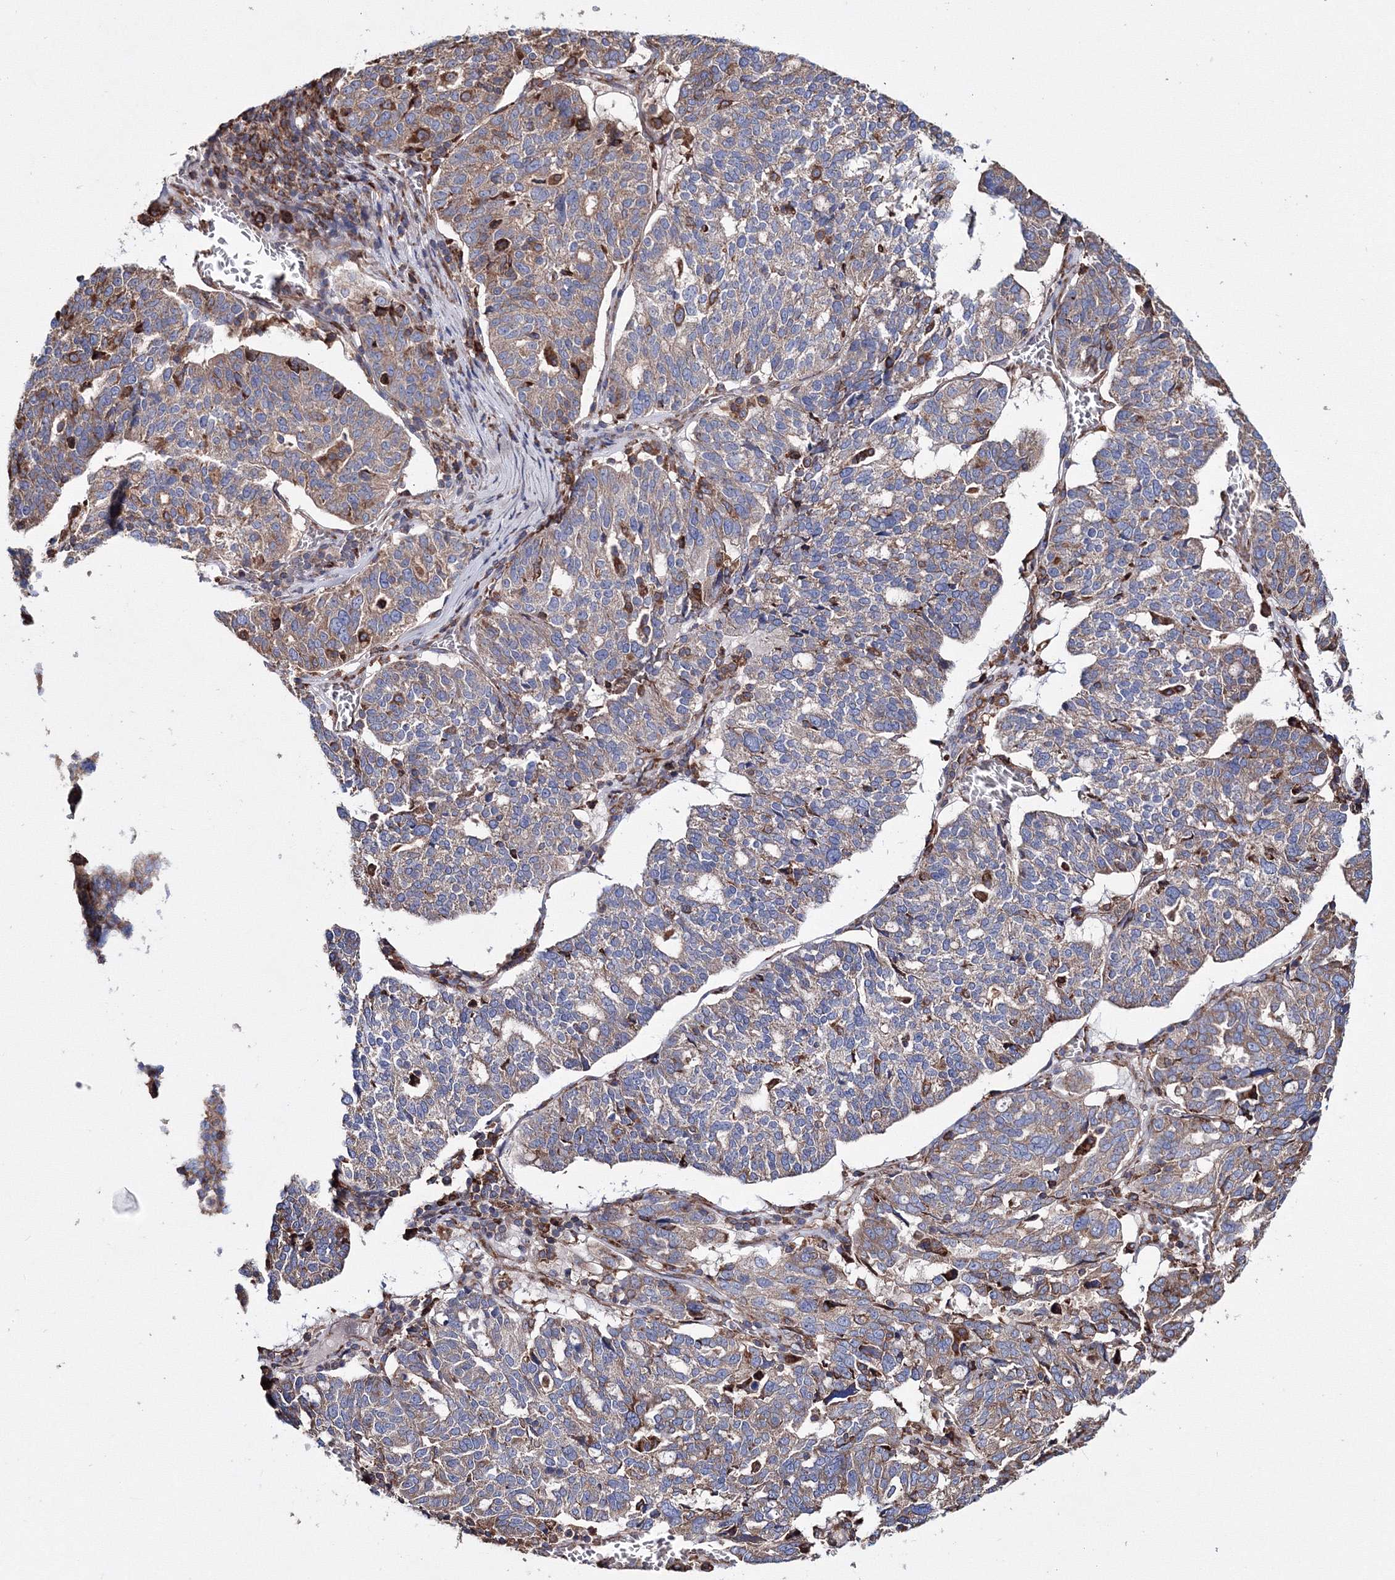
{"staining": {"intensity": "weak", "quantity": ">75%", "location": "cytoplasmic/membranous"}, "tissue": "ovarian cancer", "cell_type": "Tumor cells", "image_type": "cancer", "snomed": [{"axis": "morphology", "description": "Cystadenocarcinoma, serous, NOS"}, {"axis": "topography", "description": "Ovary"}], "caption": "High-power microscopy captured an immunohistochemistry (IHC) histopathology image of serous cystadenocarcinoma (ovarian), revealing weak cytoplasmic/membranous staining in approximately >75% of tumor cells. The protein is shown in brown color, while the nuclei are stained blue.", "gene": "VPS8", "patient": {"sex": "female", "age": 59}}